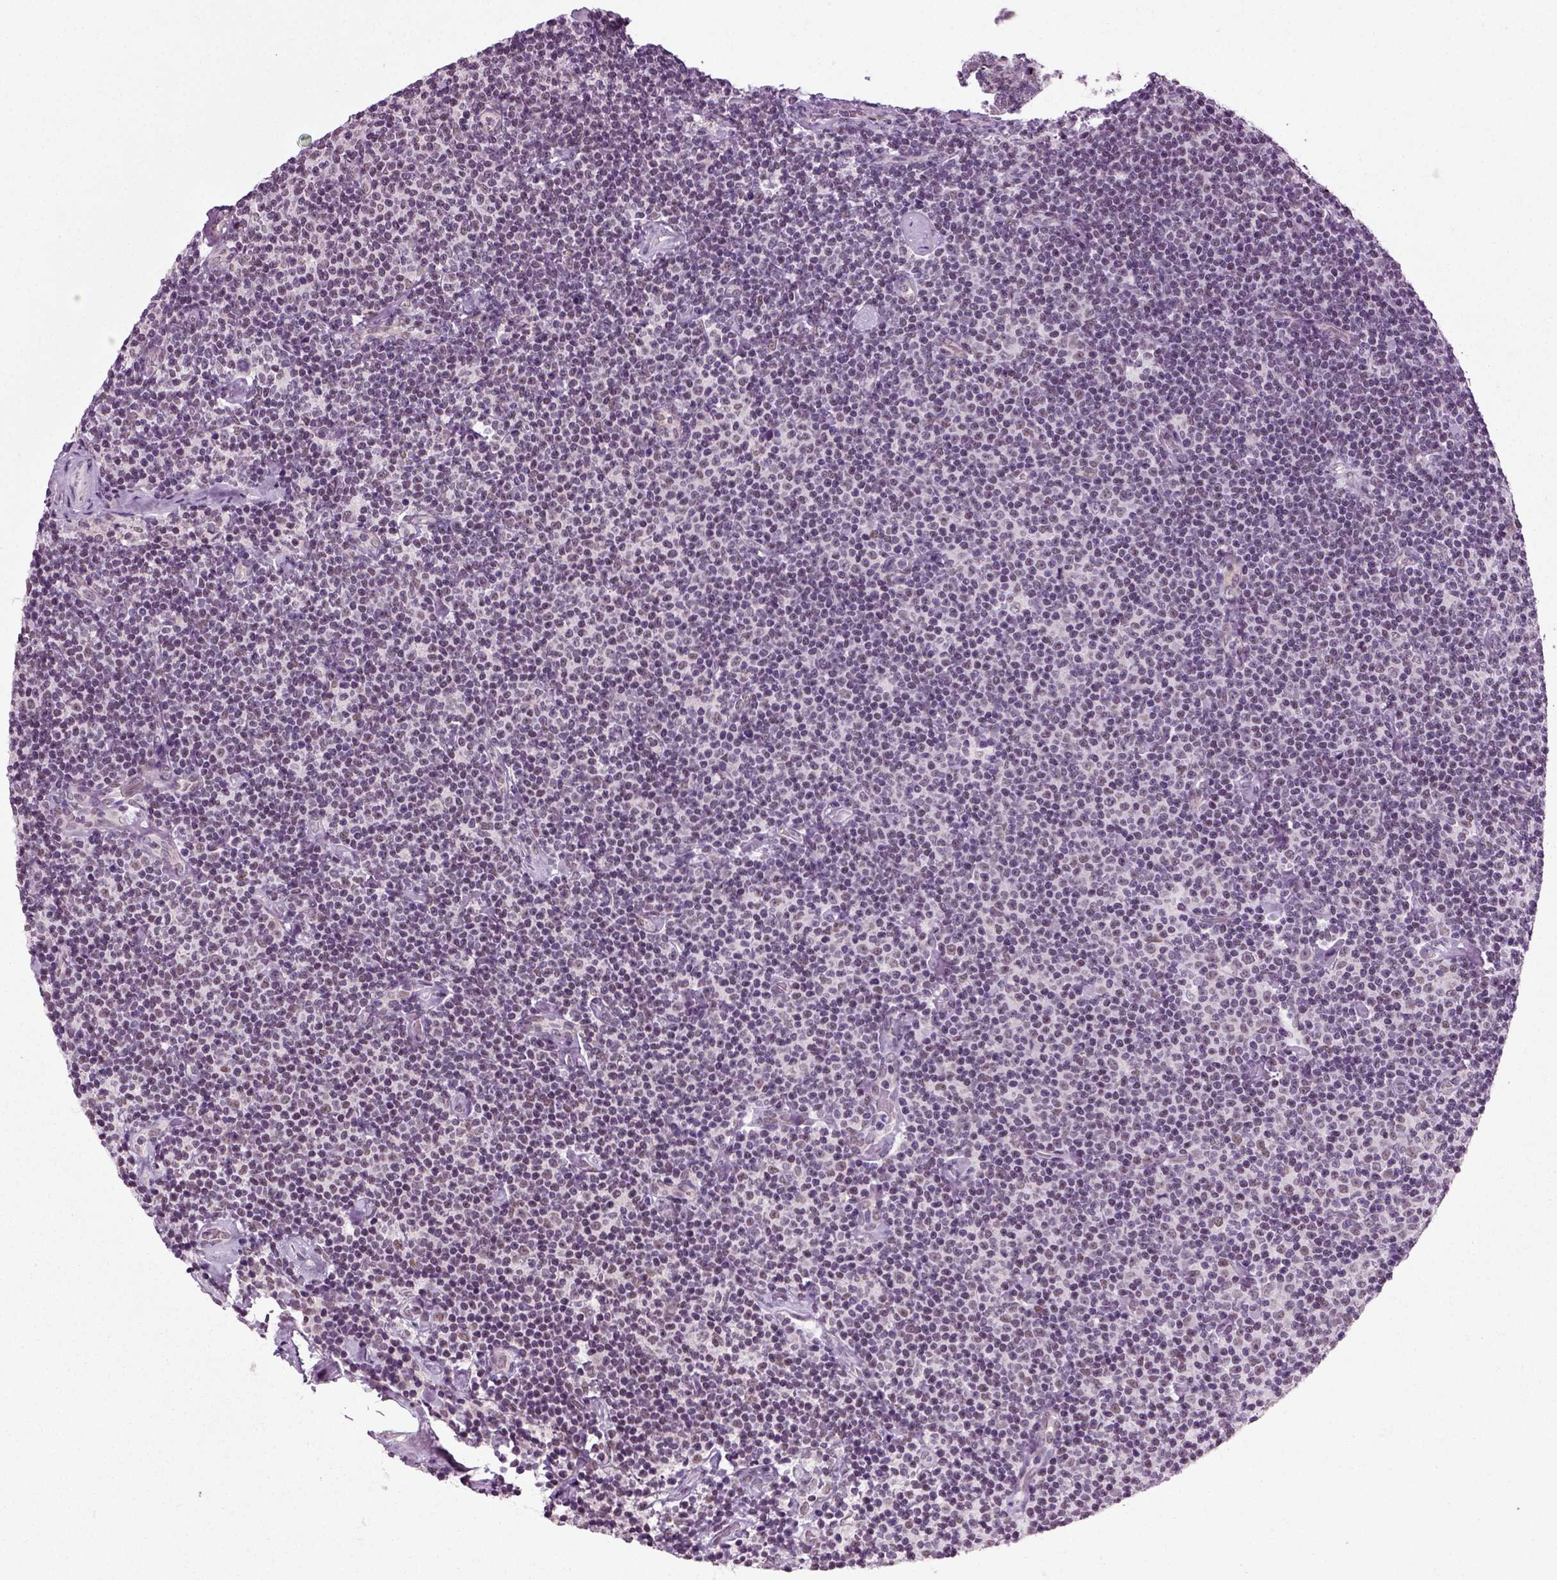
{"staining": {"intensity": "negative", "quantity": "none", "location": "none"}, "tissue": "lymphoma", "cell_type": "Tumor cells", "image_type": "cancer", "snomed": [{"axis": "morphology", "description": "Malignant lymphoma, non-Hodgkin's type, Low grade"}, {"axis": "topography", "description": "Lymph node"}], "caption": "Human low-grade malignant lymphoma, non-Hodgkin's type stained for a protein using IHC reveals no expression in tumor cells.", "gene": "RCOR3", "patient": {"sex": "male", "age": 81}}